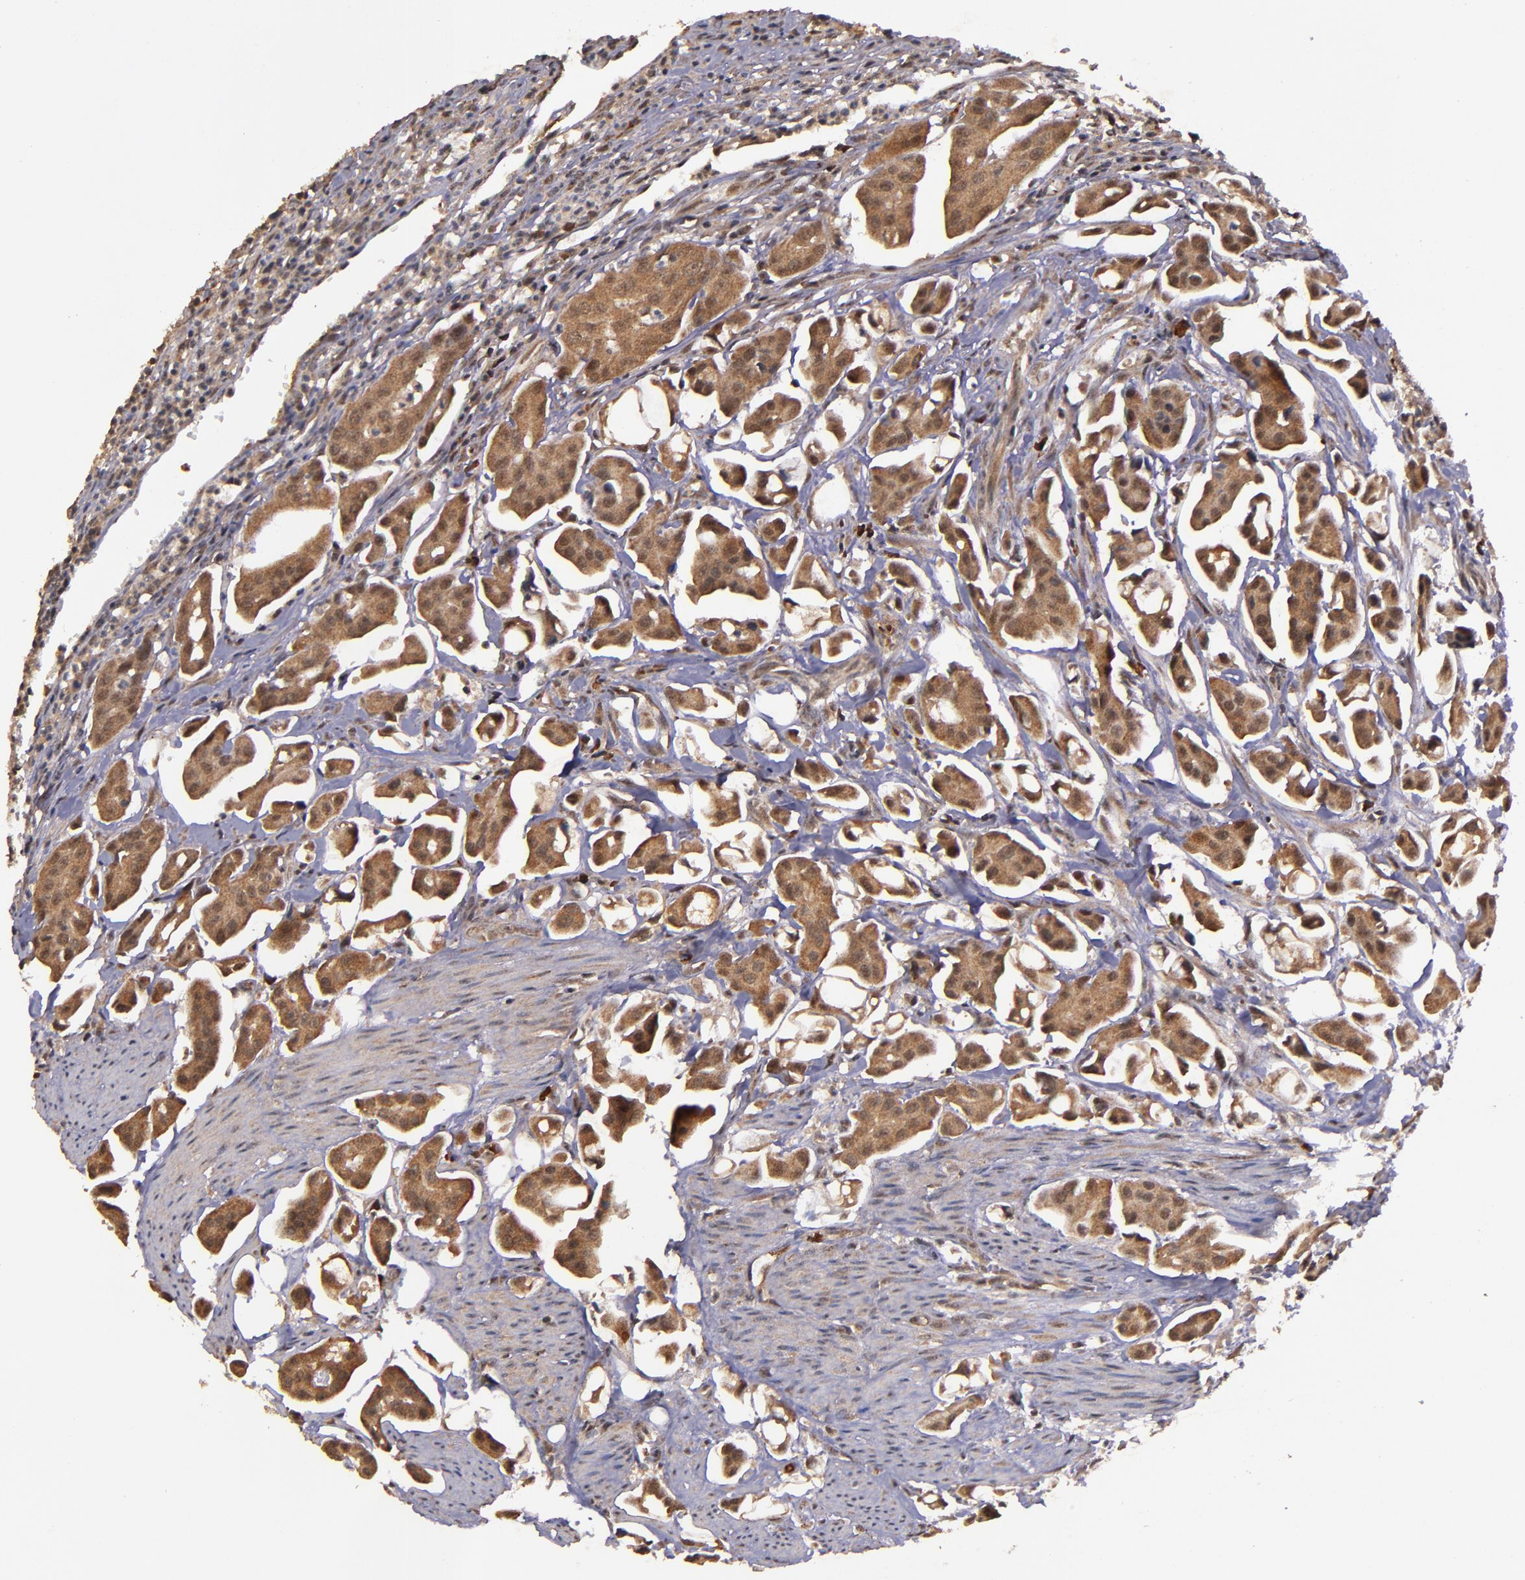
{"staining": {"intensity": "strong", "quantity": ">75%", "location": "cytoplasmic/membranous"}, "tissue": "urothelial cancer", "cell_type": "Tumor cells", "image_type": "cancer", "snomed": [{"axis": "morphology", "description": "Urothelial carcinoma, High grade"}, {"axis": "topography", "description": "Urinary bladder"}], "caption": "Human high-grade urothelial carcinoma stained for a protein (brown) displays strong cytoplasmic/membranous positive staining in approximately >75% of tumor cells.", "gene": "RIOK3", "patient": {"sex": "male", "age": 66}}